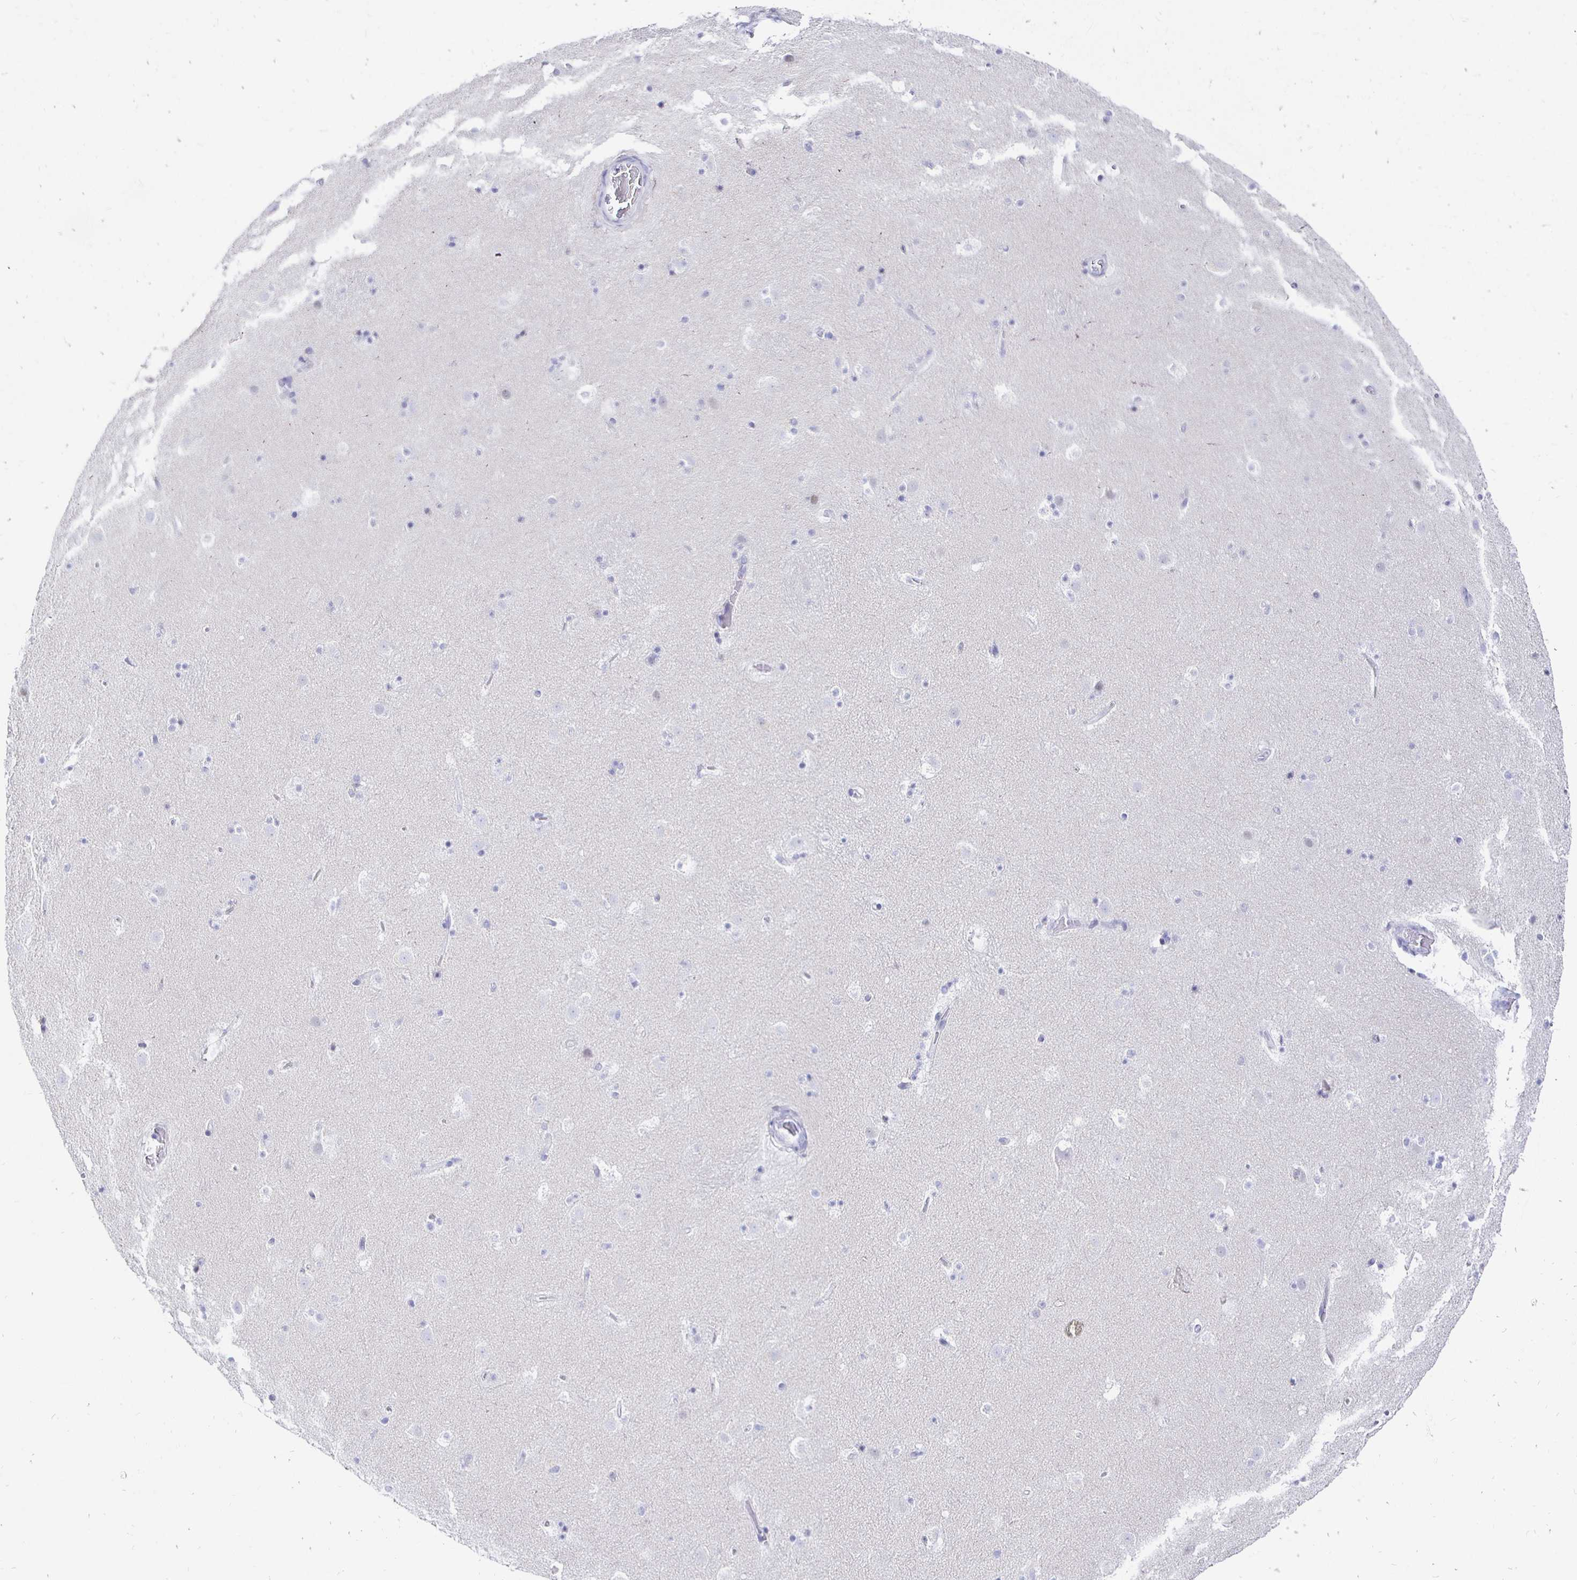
{"staining": {"intensity": "negative", "quantity": "none", "location": "none"}, "tissue": "caudate", "cell_type": "Glial cells", "image_type": "normal", "snomed": [{"axis": "morphology", "description": "Normal tissue, NOS"}, {"axis": "topography", "description": "Lateral ventricle wall"}], "caption": "The immunohistochemistry (IHC) photomicrograph has no significant staining in glial cells of caudate. Brightfield microscopy of immunohistochemistry stained with DAB (3,3'-diaminobenzidine) (brown) and hematoxylin (blue), captured at high magnification.", "gene": "CR2", "patient": {"sex": "male", "age": 37}}